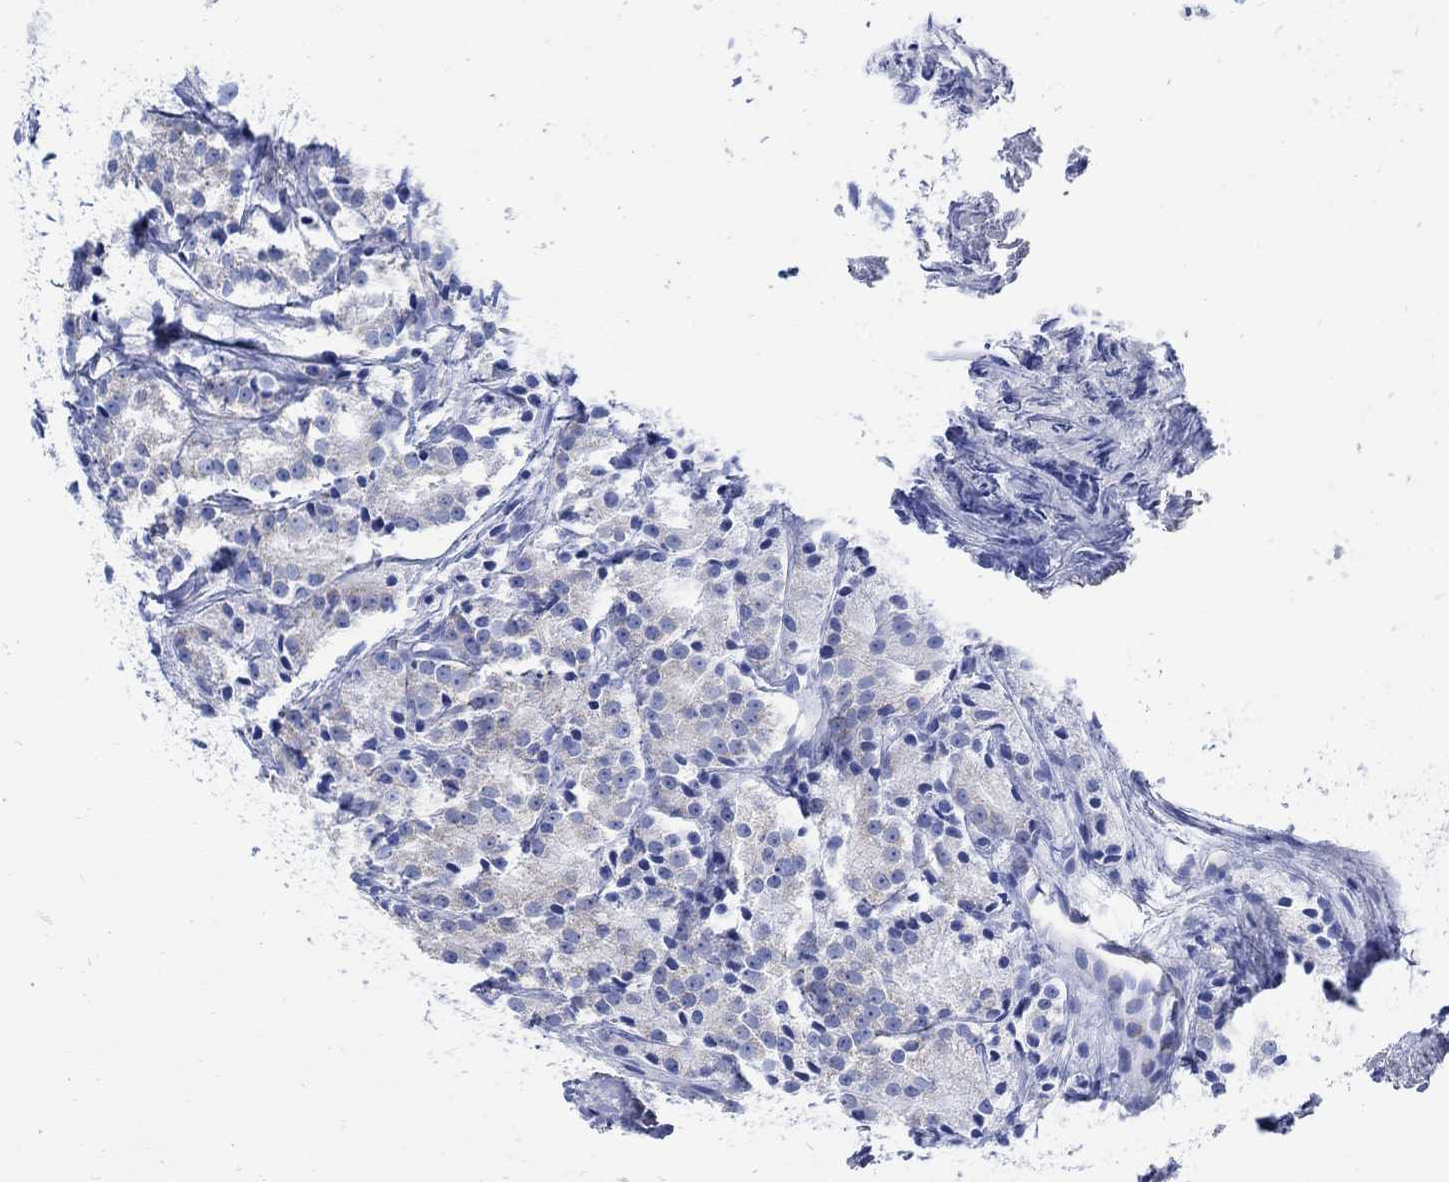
{"staining": {"intensity": "weak", "quantity": "<25%", "location": "cytoplasmic/membranous"}, "tissue": "prostate cancer", "cell_type": "Tumor cells", "image_type": "cancer", "snomed": [{"axis": "morphology", "description": "Adenocarcinoma, Medium grade"}, {"axis": "topography", "description": "Prostate"}], "caption": "Immunohistochemical staining of human medium-grade adenocarcinoma (prostate) exhibits no significant expression in tumor cells.", "gene": "CPLX2", "patient": {"sex": "male", "age": 74}}